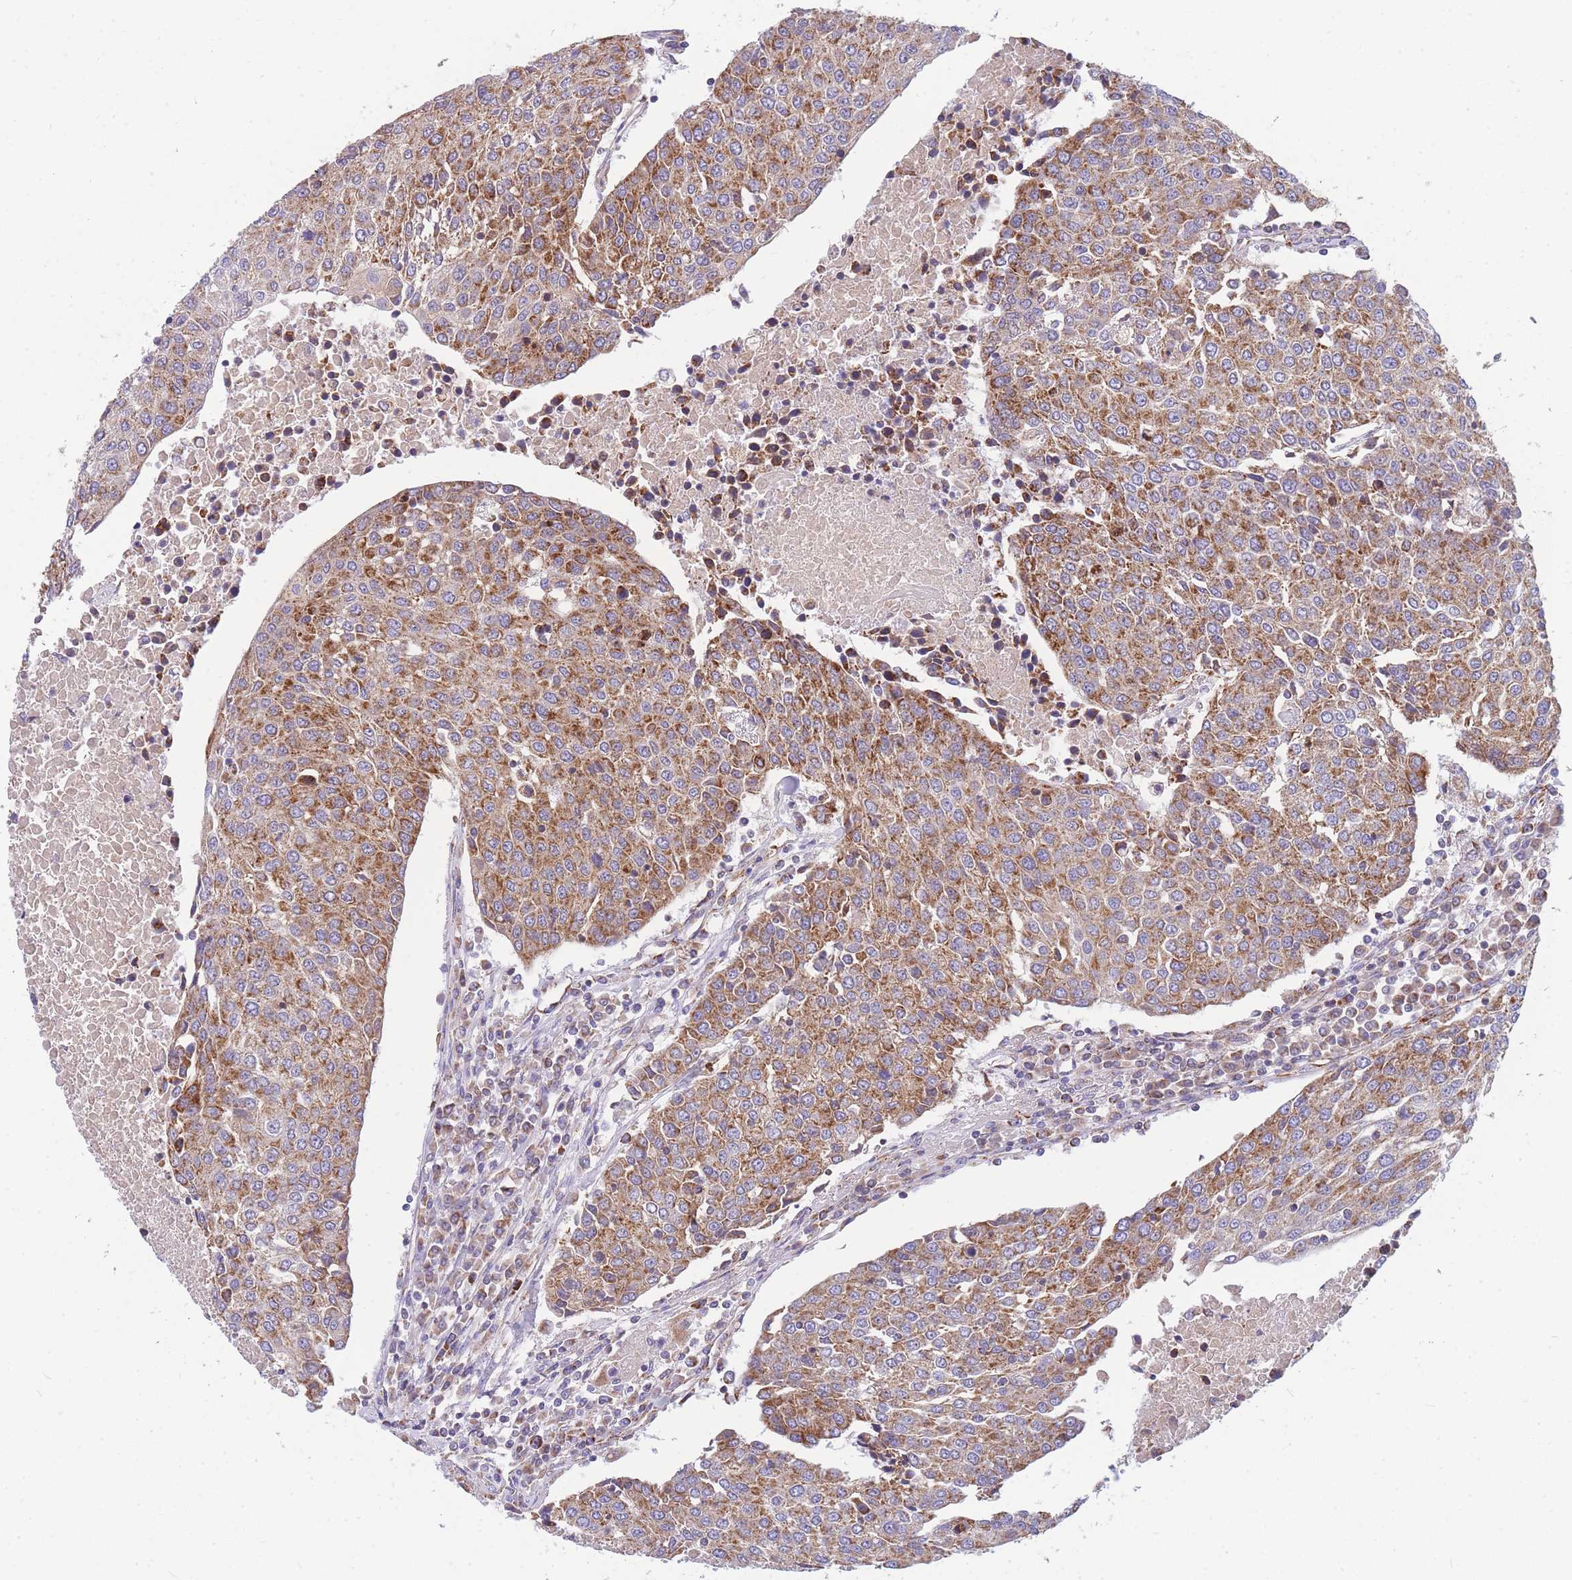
{"staining": {"intensity": "moderate", "quantity": ">75%", "location": "cytoplasmic/membranous"}, "tissue": "urothelial cancer", "cell_type": "Tumor cells", "image_type": "cancer", "snomed": [{"axis": "morphology", "description": "Urothelial carcinoma, High grade"}, {"axis": "topography", "description": "Urinary bladder"}], "caption": "Brown immunohistochemical staining in human urothelial cancer exhibits moderate cytoplasmic/membranous expression in approximately >75% of tumor cells.", "gene": "MRPS11", "patient": {"sex": "female", "age": 85}}